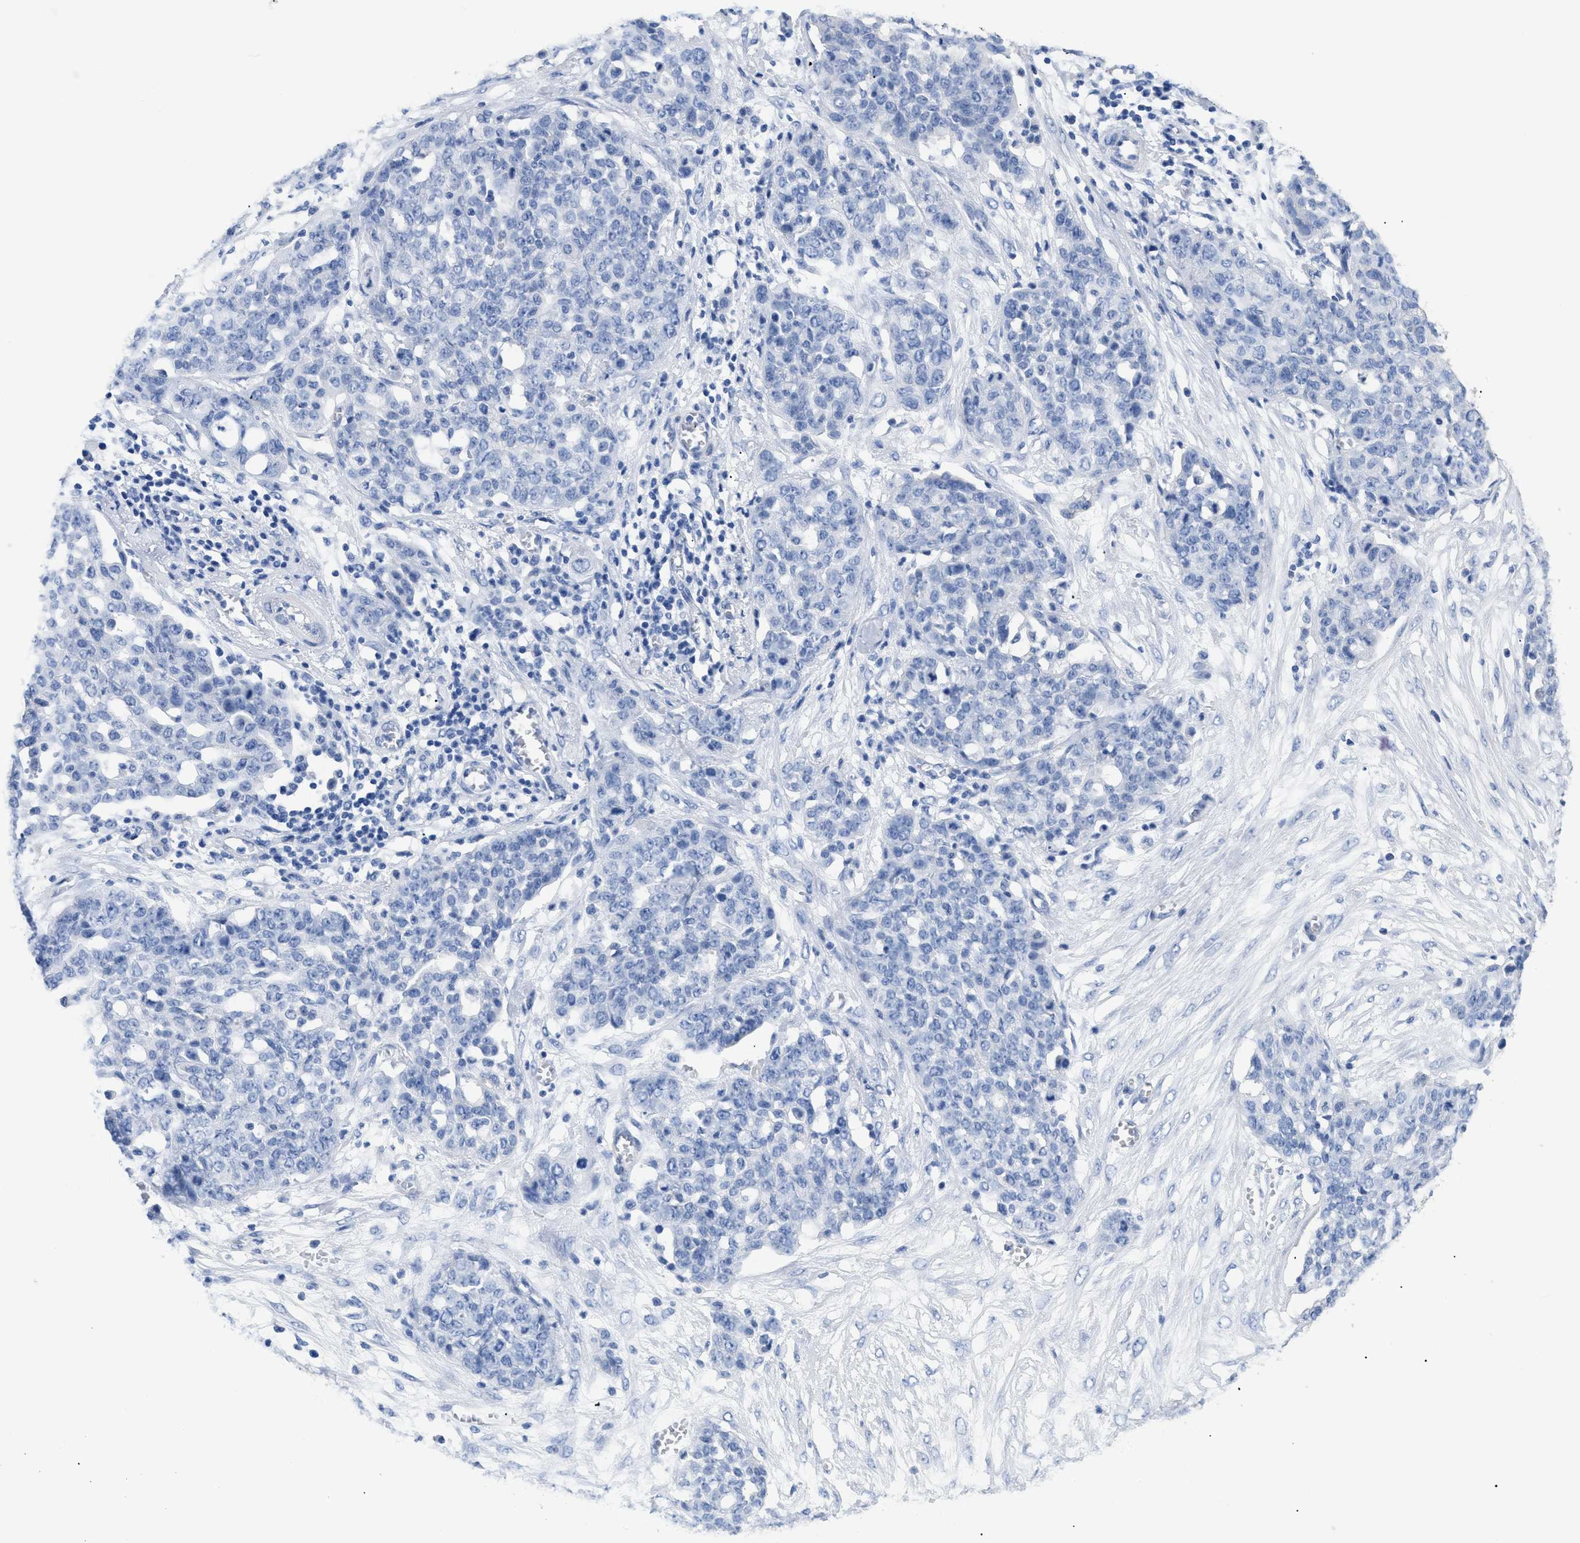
{"staining": {"intensity": "negative", "quantity": "none", "location": "none"}, "tissue": "ovarian cancer", "cell_type": "Tumor cells", "image_type": "cancer", "snomed": [{"axis": "morphology", "description": "Cystadenocarcinoma, serous, NOS"}, {"axis": "topography", "description": "Soft tissue"}, {"axis": "topography", "description": "Ovary"}], "caption": "There is no significant expression in tumor cells of ovarian cancer (serous cystadenocarcinoma).", "gene": "DLC1", "patient": {"sex": "female", "age": 57}}